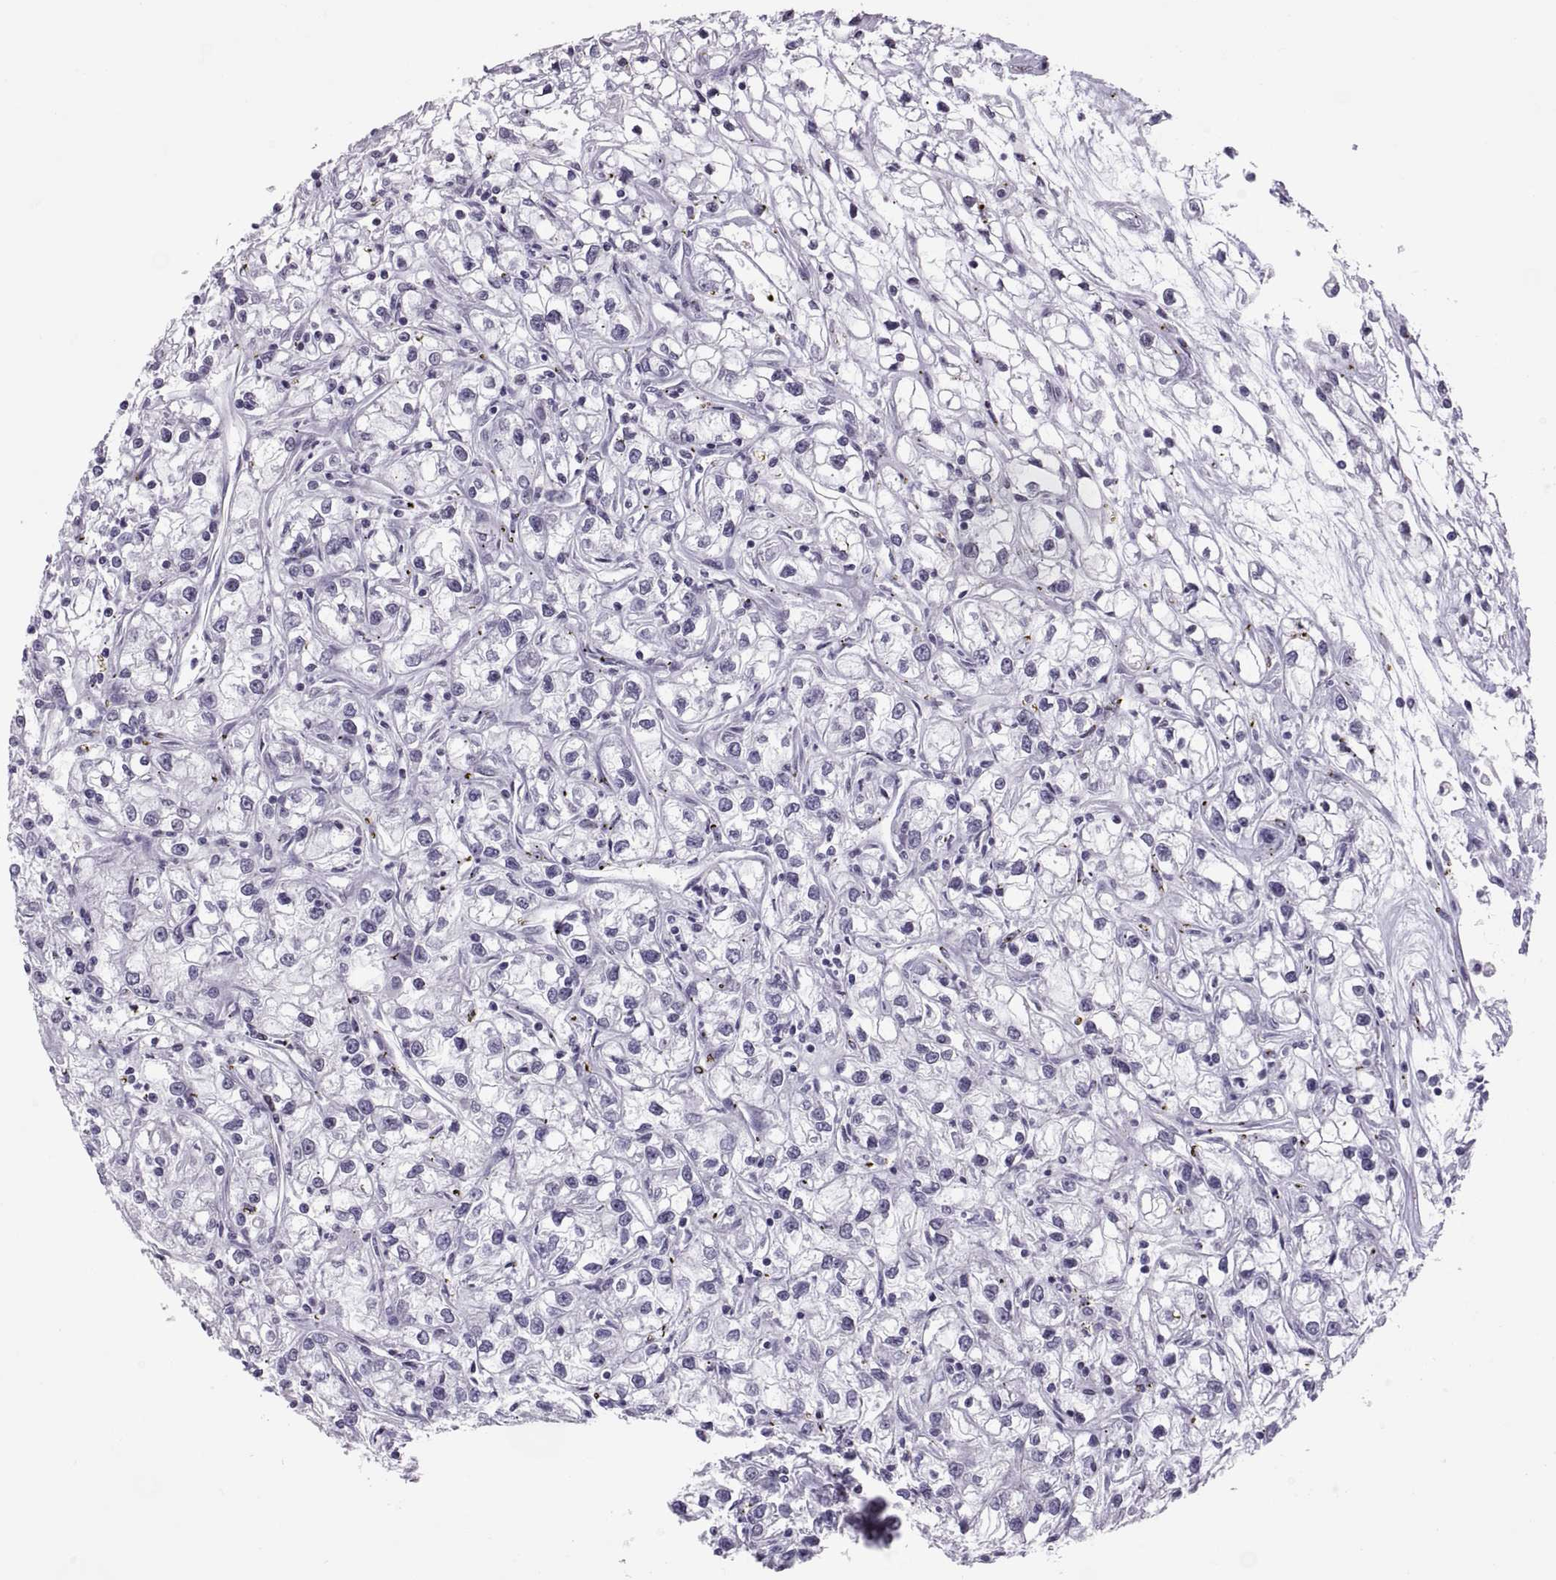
{"staining": {"intensity": "negative", "quantity": "none", "location": "none"}, "tissue": "renal cancer", "cell_type": "Tumor cells", "image_type": "cancer", "snomed": [{"axis": "morphology", "description": "Adenocarcinoma, NOS"}, {"axis": "topography", "description": "Kidney"}], "caption": "Immunohistochemistry (IHC) photomicrograph of neoplastic tissue: human renal adenocarcinoma stained with DAB shows no significant protein expression in tumor cells. (DAB immunohistochemistry with hematoxylin counter stain).", "gene": "KRT77", "patient": {"sex": "female", "age": 59}}